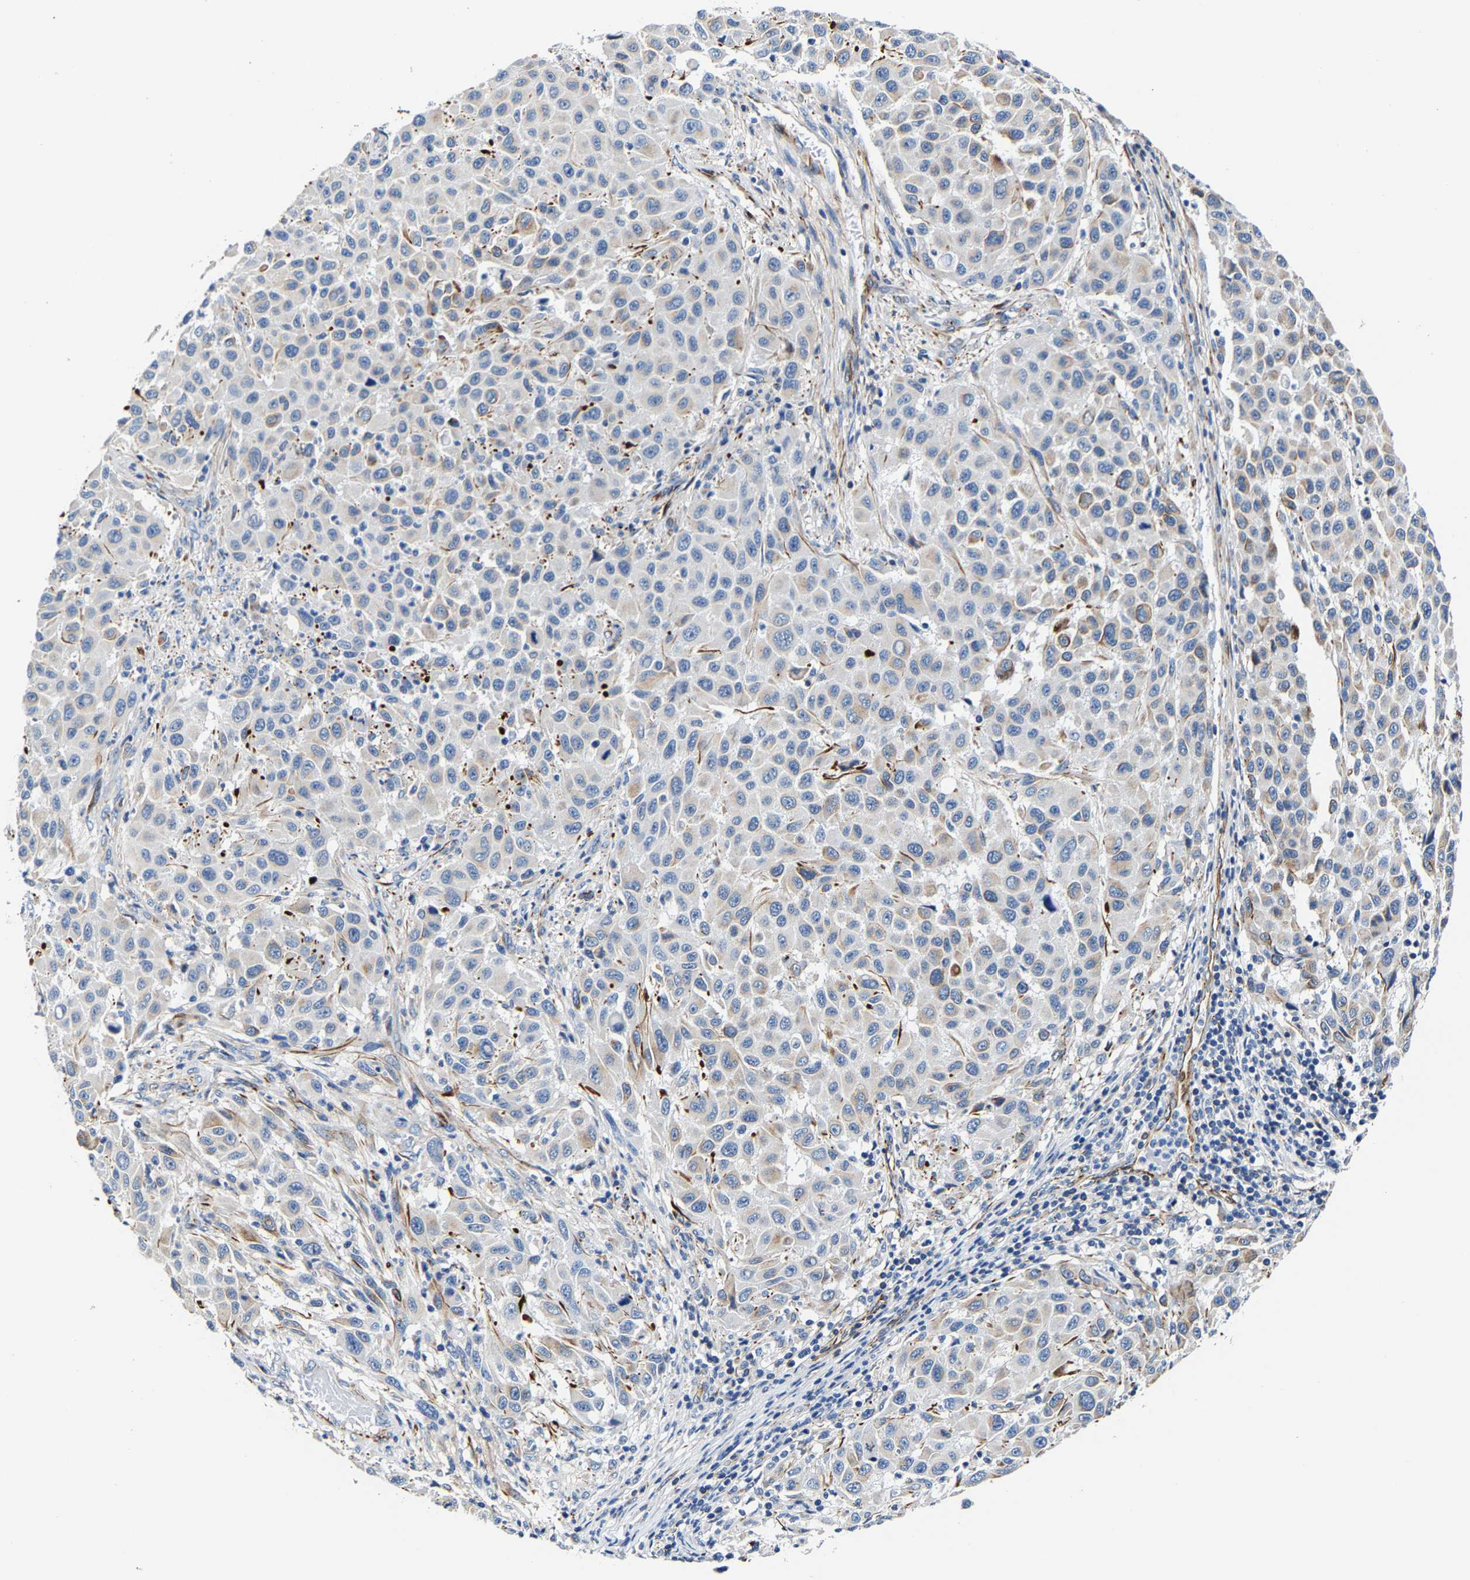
{"staining": {"intensity": "negative", "quantity": "none", "location": "none"}, "tissue": "melanoma", "cell_type": "Tumor cells", "image_type": "cancer", "snomed": [{"axis": "morphology", "description": "Malignant melanoma, Metastatic site"}, {"axis": "topography", "description": "Lymph node"}], "caption": "This is an IHC histopathology image of malignant melanoma (metastatic site). There is no positivity in tumor cells.", "gene": "MMEL1", "patient": {"sex": "male", "age": 61}}